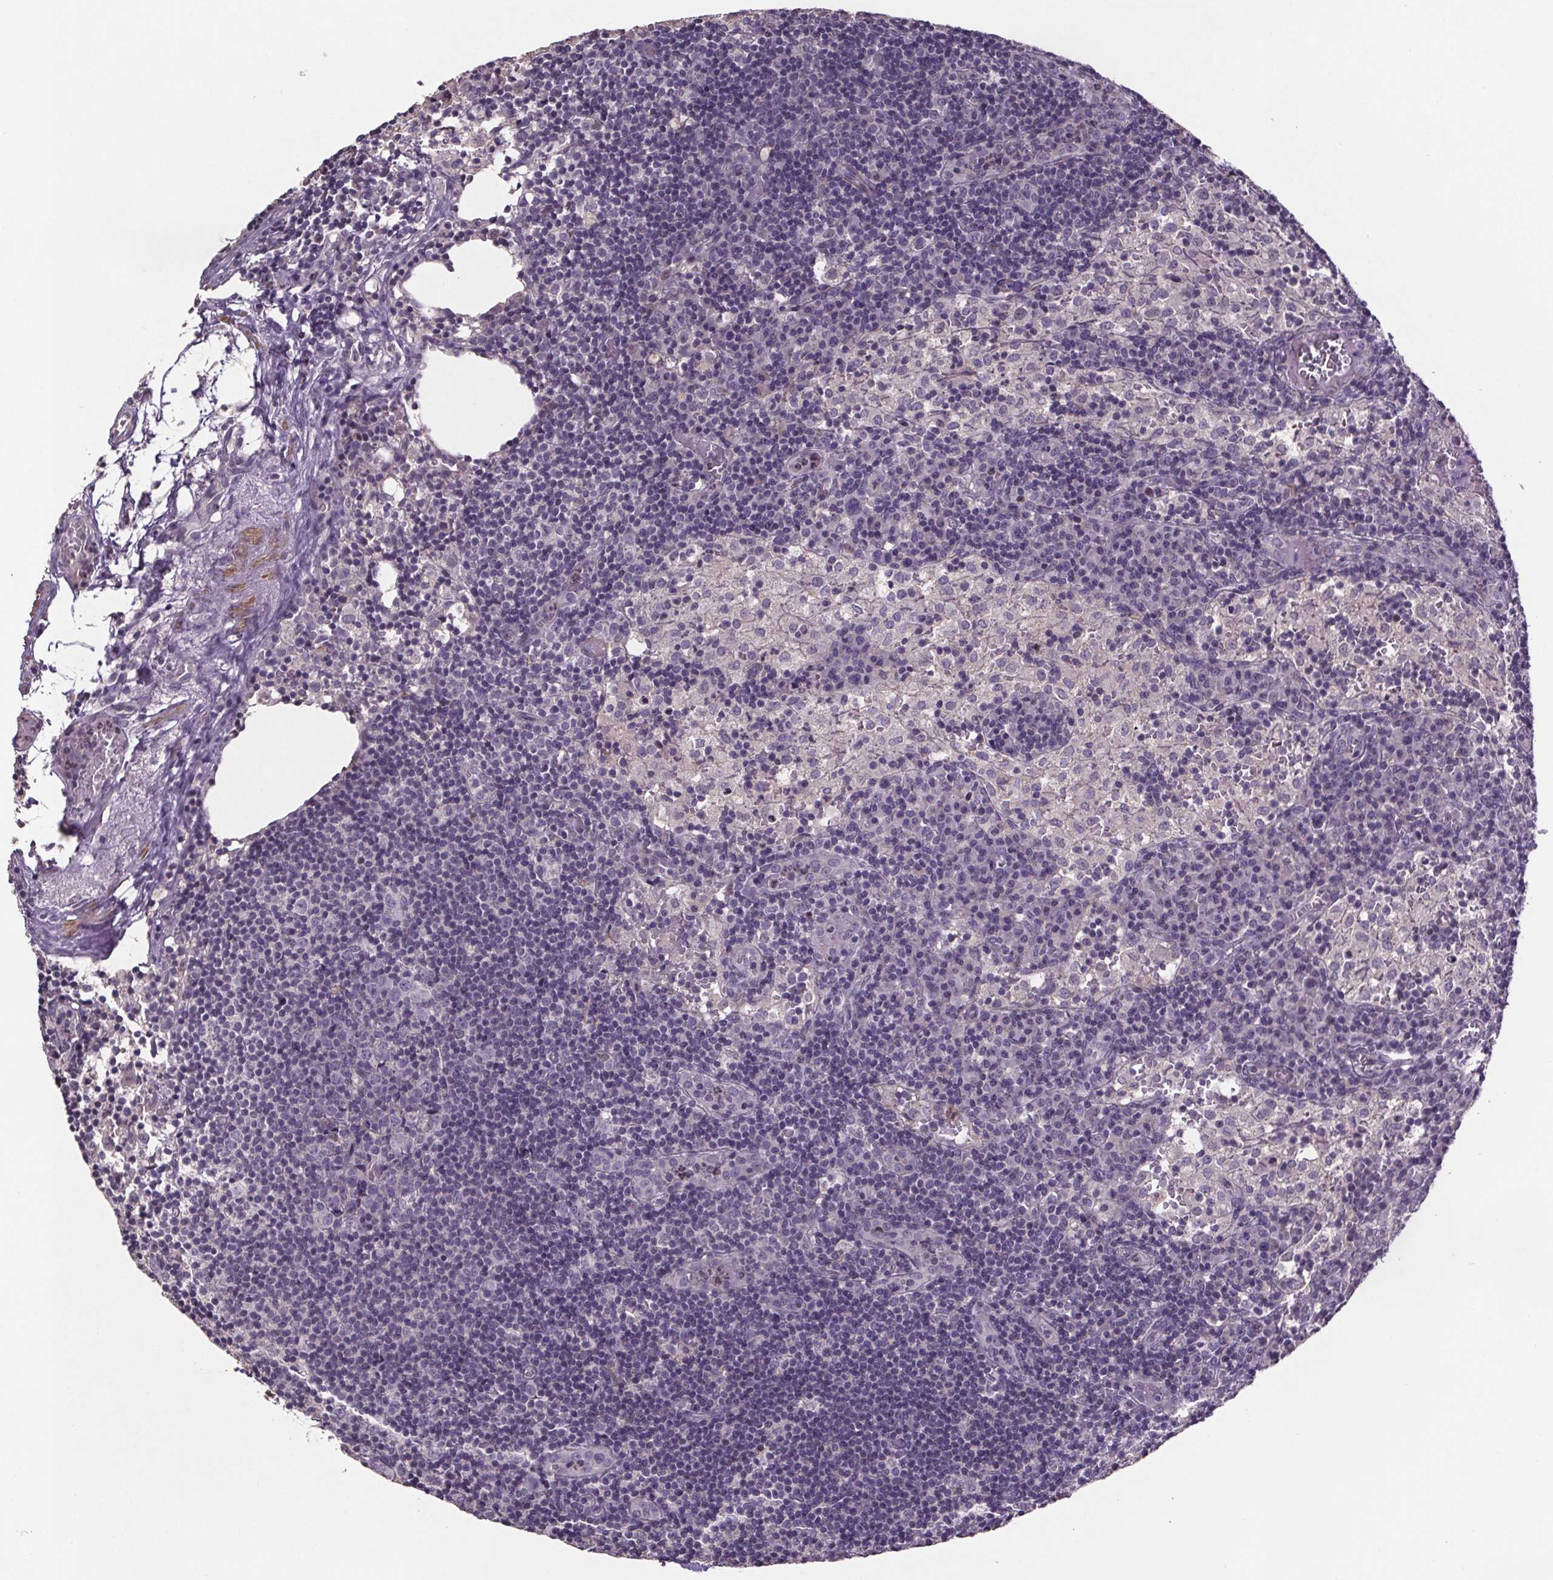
{"staining": {"intensity": "negative", "quantity": "none", "location": "none"}, "tissue": "lymph node", "cell_type": "Germinal center cells", "image_type": "normal", "snomed": [{"axis": "morphology", "description": "Normal tissue, NOS"}, {"axis": "topography", "description": "Lymph node"}], "caption": "An image of lymph node stained for a protein shows no brown staining in germinal center cells.", "gene": "CLN3", "patient": {"sex": "male", "age": 62}}